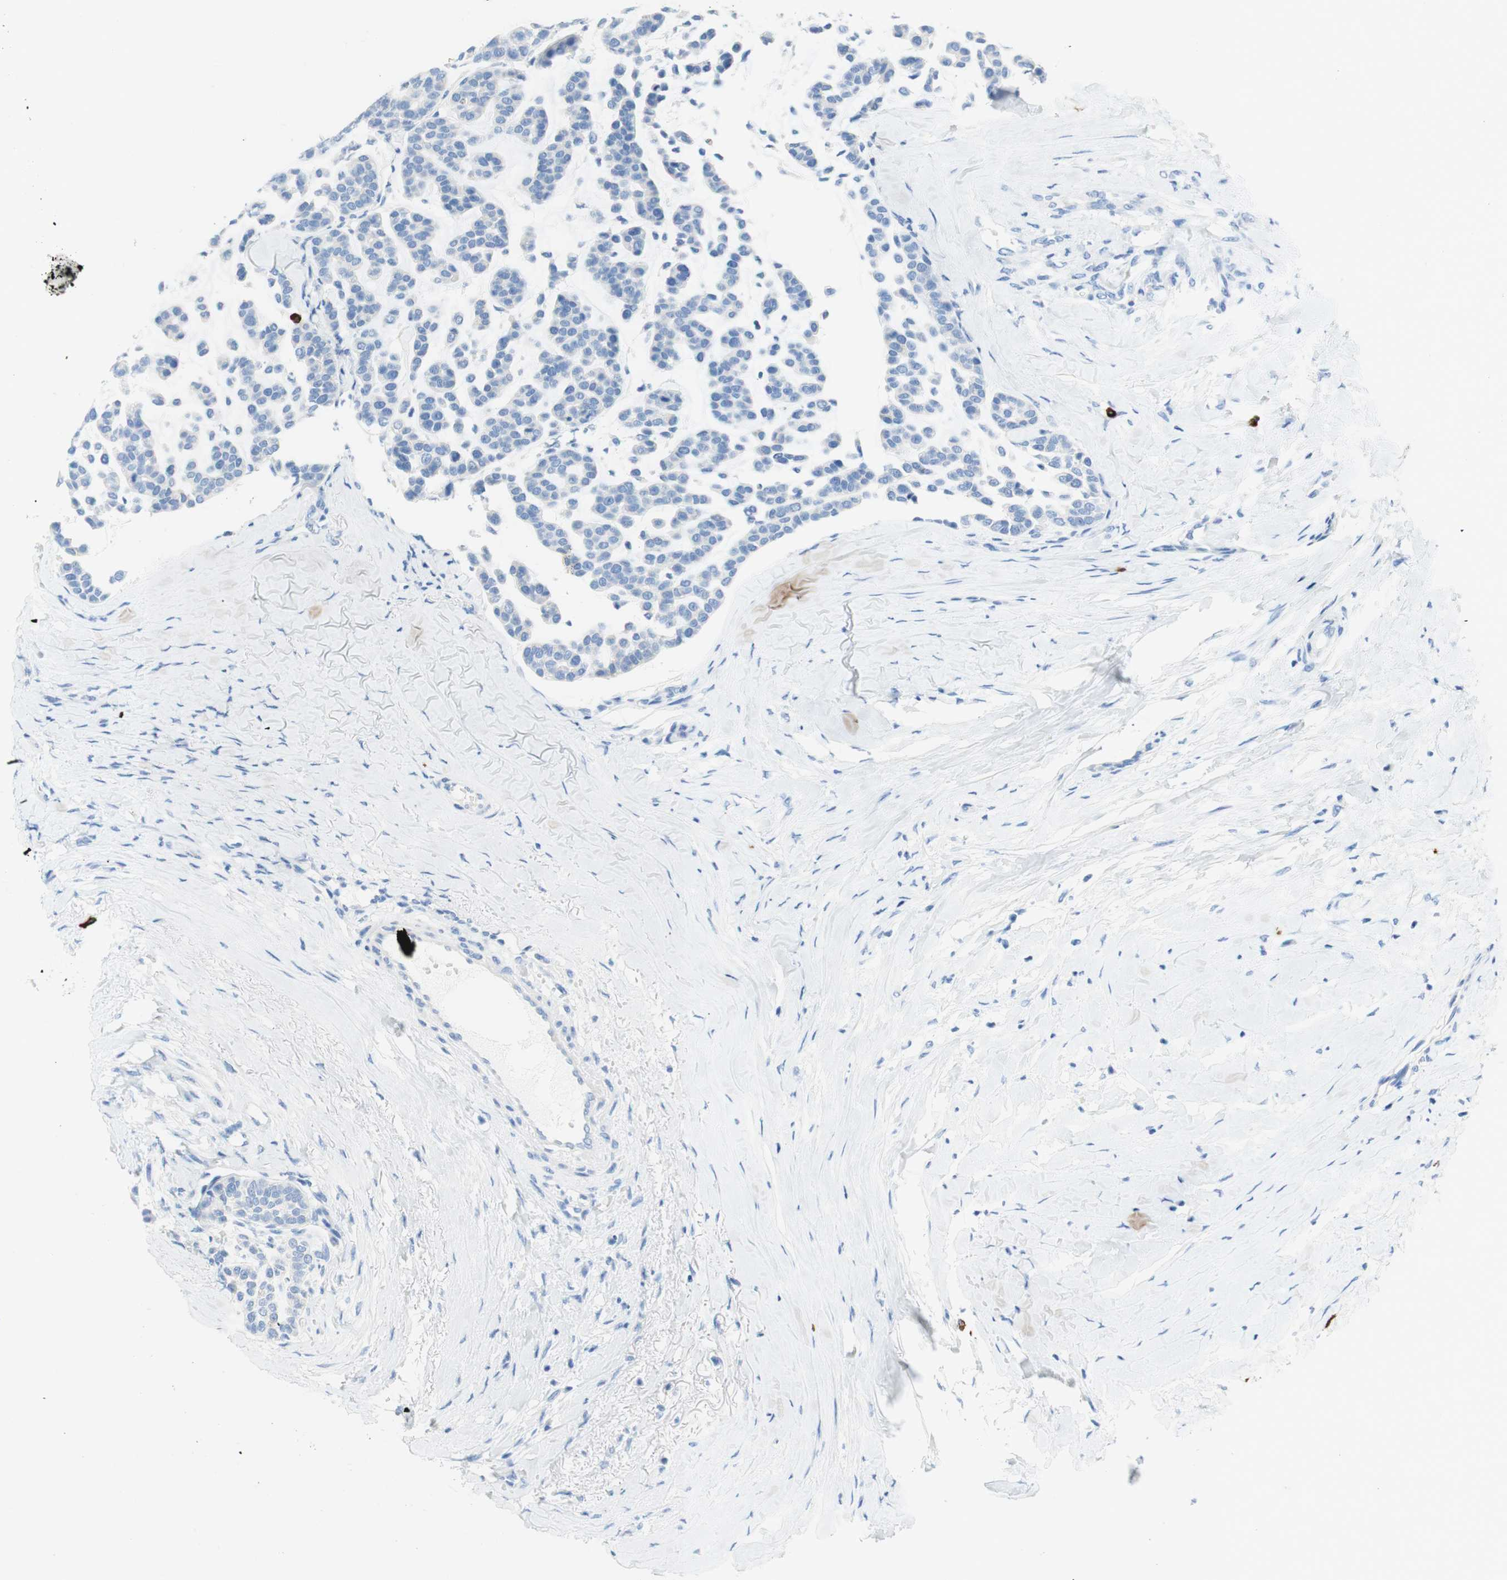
{"staining": {"intensity": "negative", "quantity": "none", "location": "none"}, "tissue": "head and neck cancer", "cell_type": "Tumor cells", "image_type": "cancer", "snomed": [{"axis": "morphology", "description": "Adenocarcinoma, NOS"}, {"axis": "morphology", "description": "Adenoma, NOS"}, {"axis": "topography", "description": "Head-Neck"}], "caption": "Immunohistochemistry (IHC) of adenocarcinoma (head and neck) reveals no staining in tumor cells. (DAB IHC with hematoxylin counter stain).", "gene": "CEACAM1", "patient": {"sex": "female", "age": 55}}